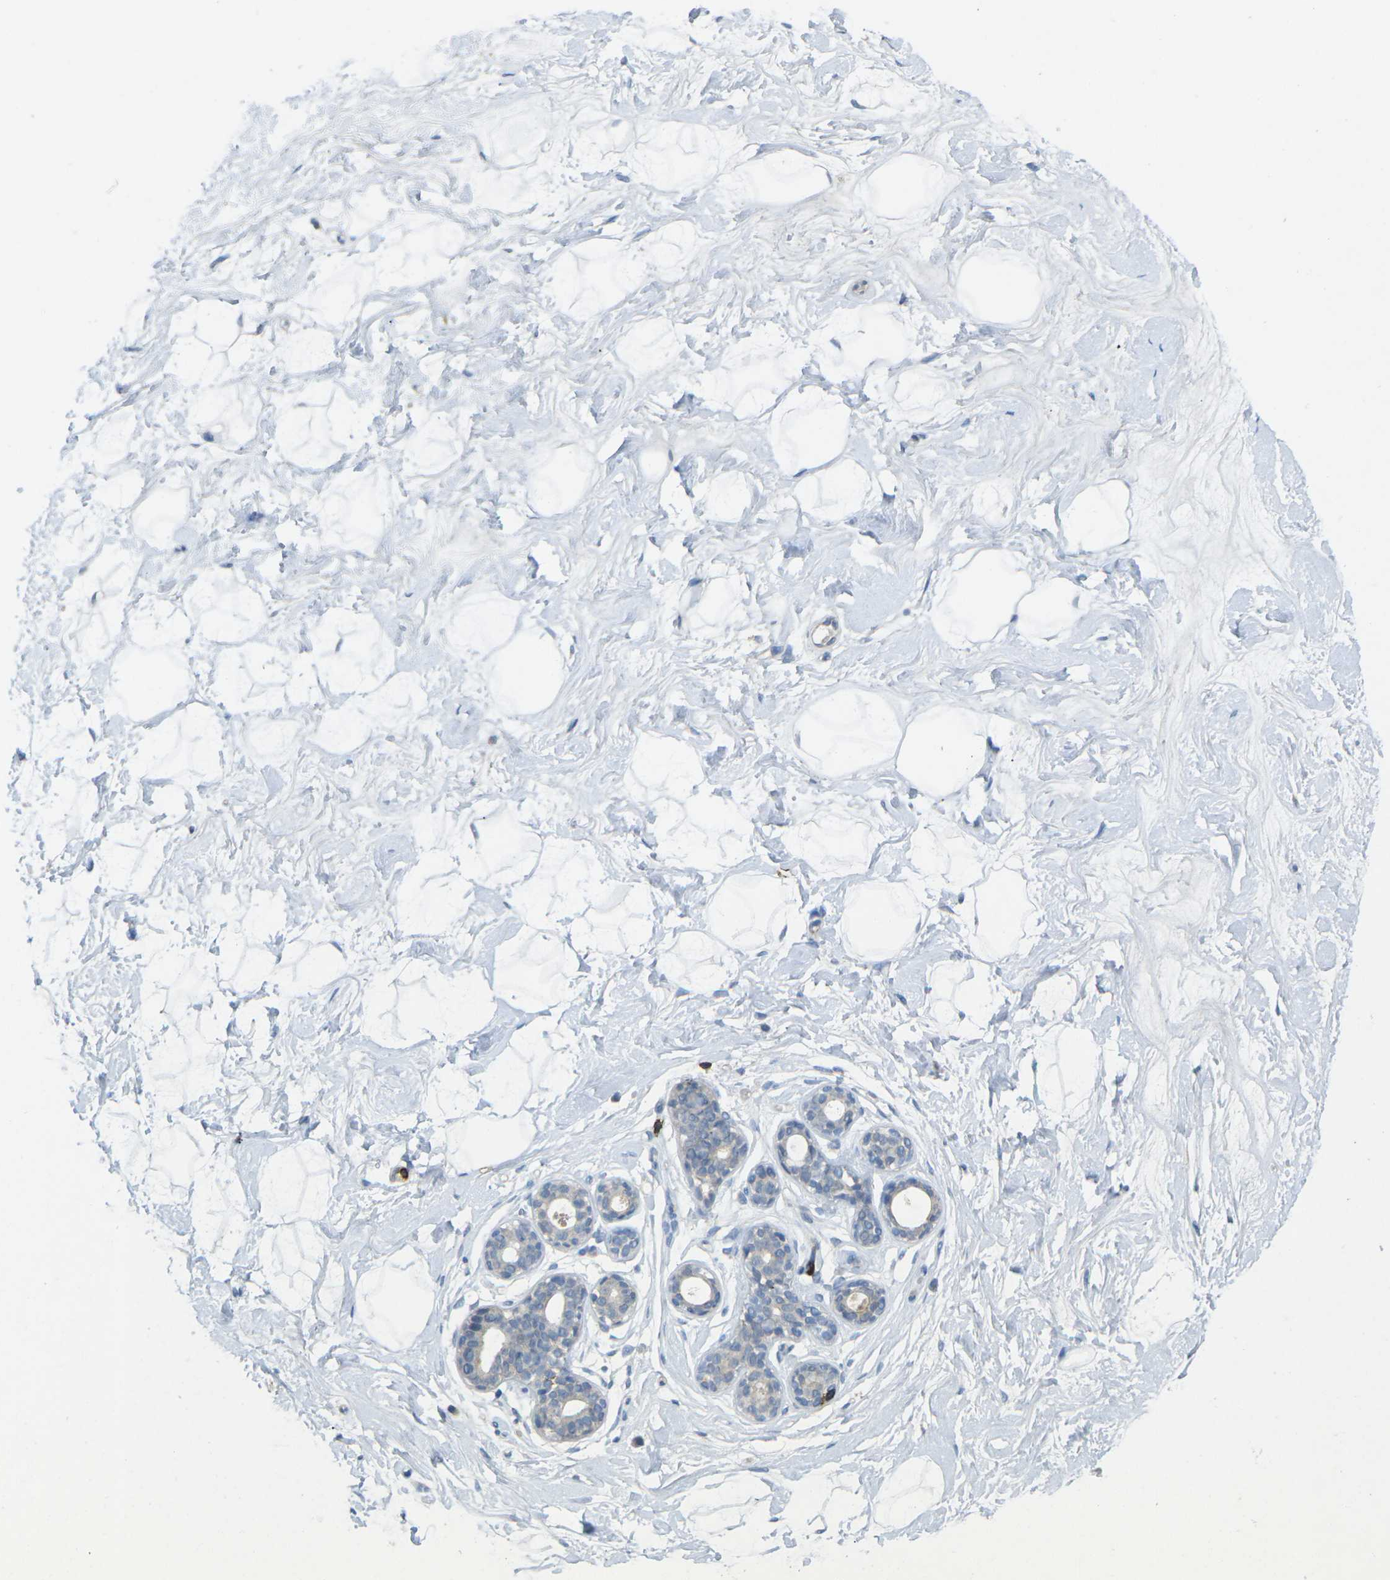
{"staining": {"intensity": "negative", "quantity": "none", "location": "none"}, "tissue": "breast", "cell_type": "Adipocytes", "image_type": "normal", "snomed": [{"axis": "morphology", "description": "Normal tissue, NOS"}, {"axis": "topography", "description": "Breast"}], "caption": "High magnification brightfield microscopy of normal breast stained with DAB (3,3'-diaminobenzidine) (brown) and counterstained with hematoxylin (blue): adipocytes show no significant positivity. (Brightfield microscopy of DAB immunohistochemistry at high magnification).", "gene": "CD19", "patient": {"sex": "female", "age": 23}}